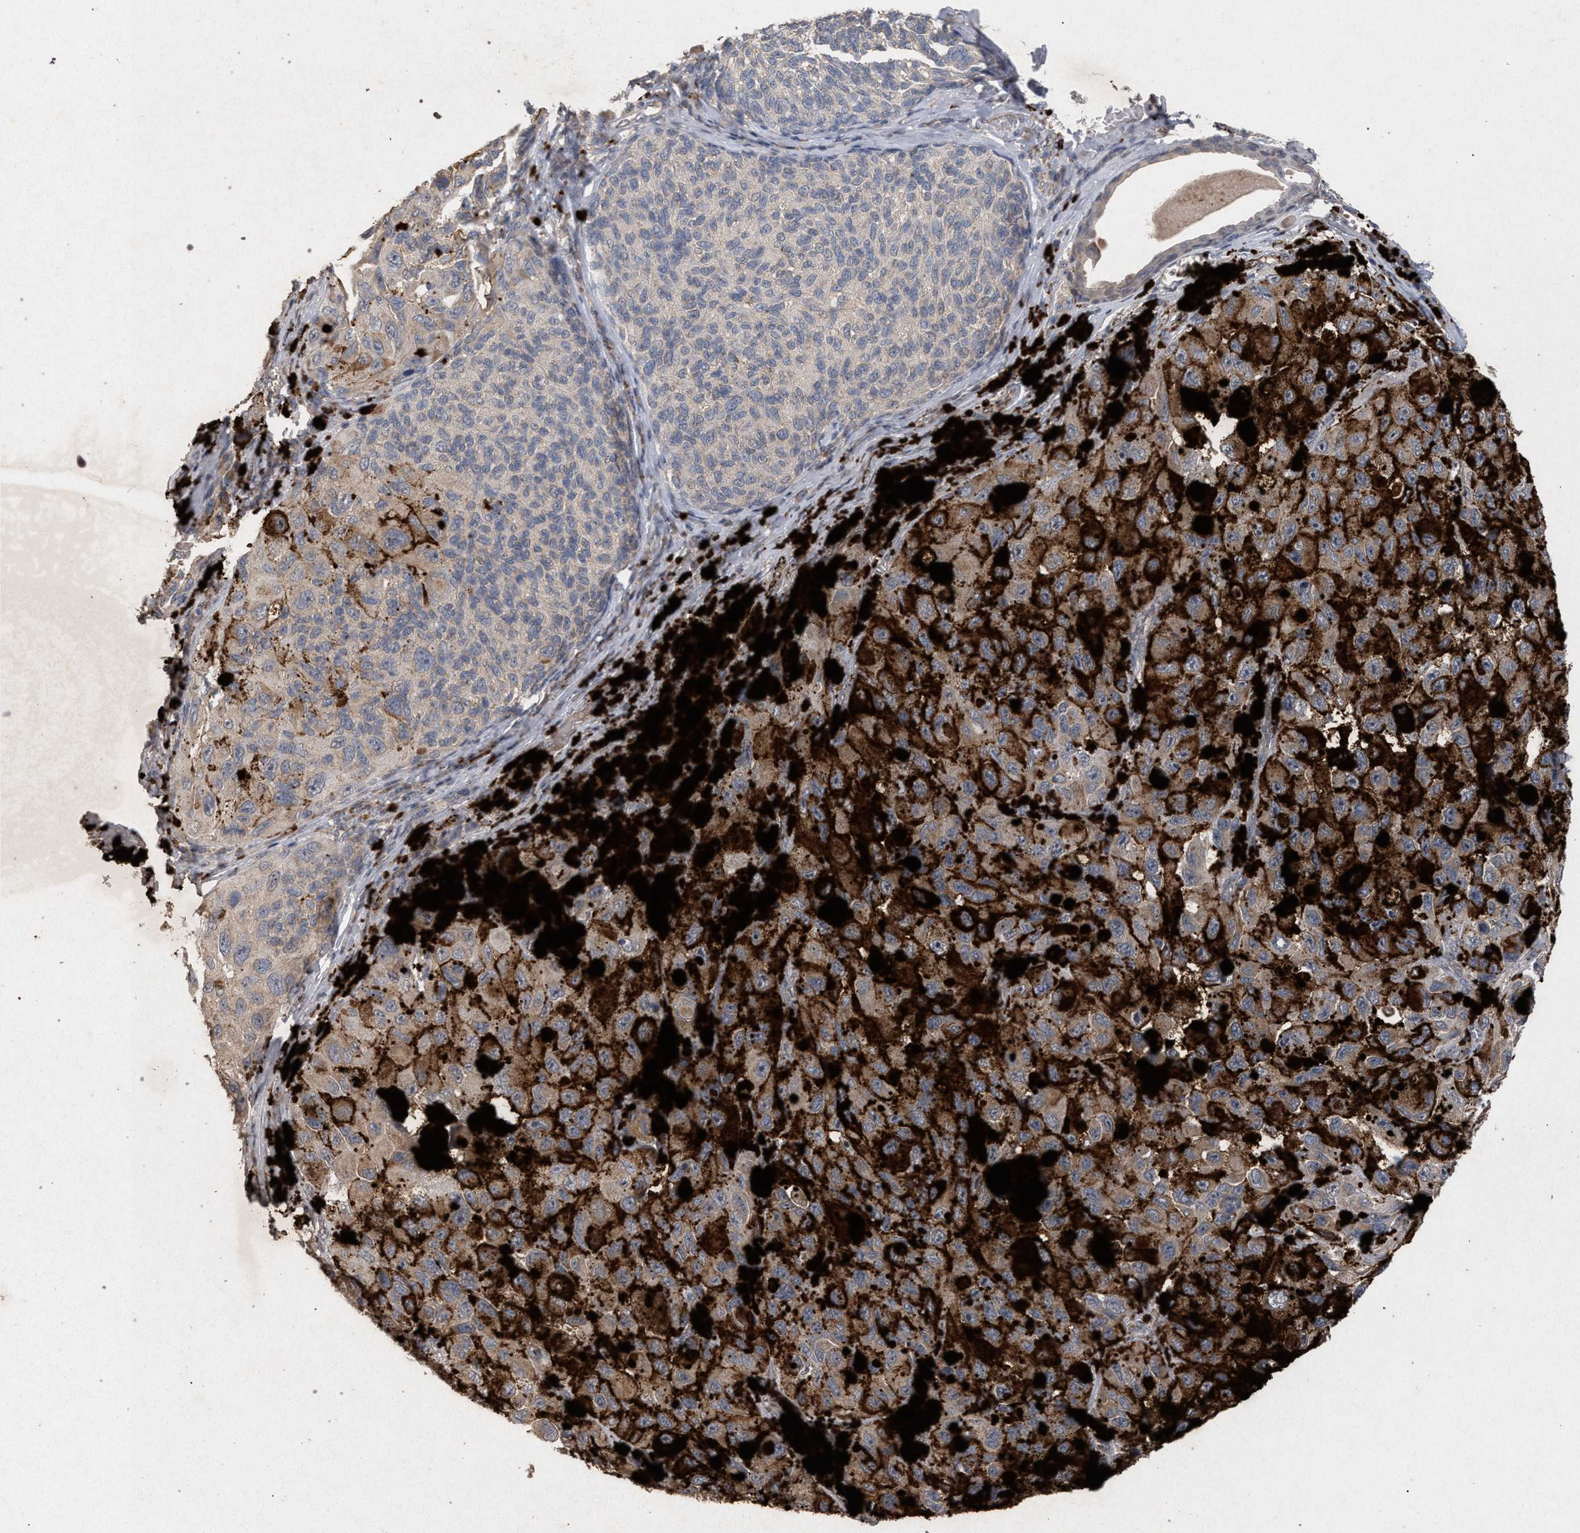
{"staining": {"intensity": "negative", "quantity": "none", "location": "none"}, "tissue": "melanoma", "cell_type": "Tumor cells", "image_type": "cancer", "snomed": [{"axis": "morphology", "description": "Malignant melanoma, NOS"}, {"axis": "topography", "description": "Skin"}], "caption": "Immunohistochemistry (IHC) image of malignant melanoma stained for a protein (brown), which exhibits no positivity in tumor cells.", "gene": "PKD2L1", "patient": {"sex": "female", "age": 73}}